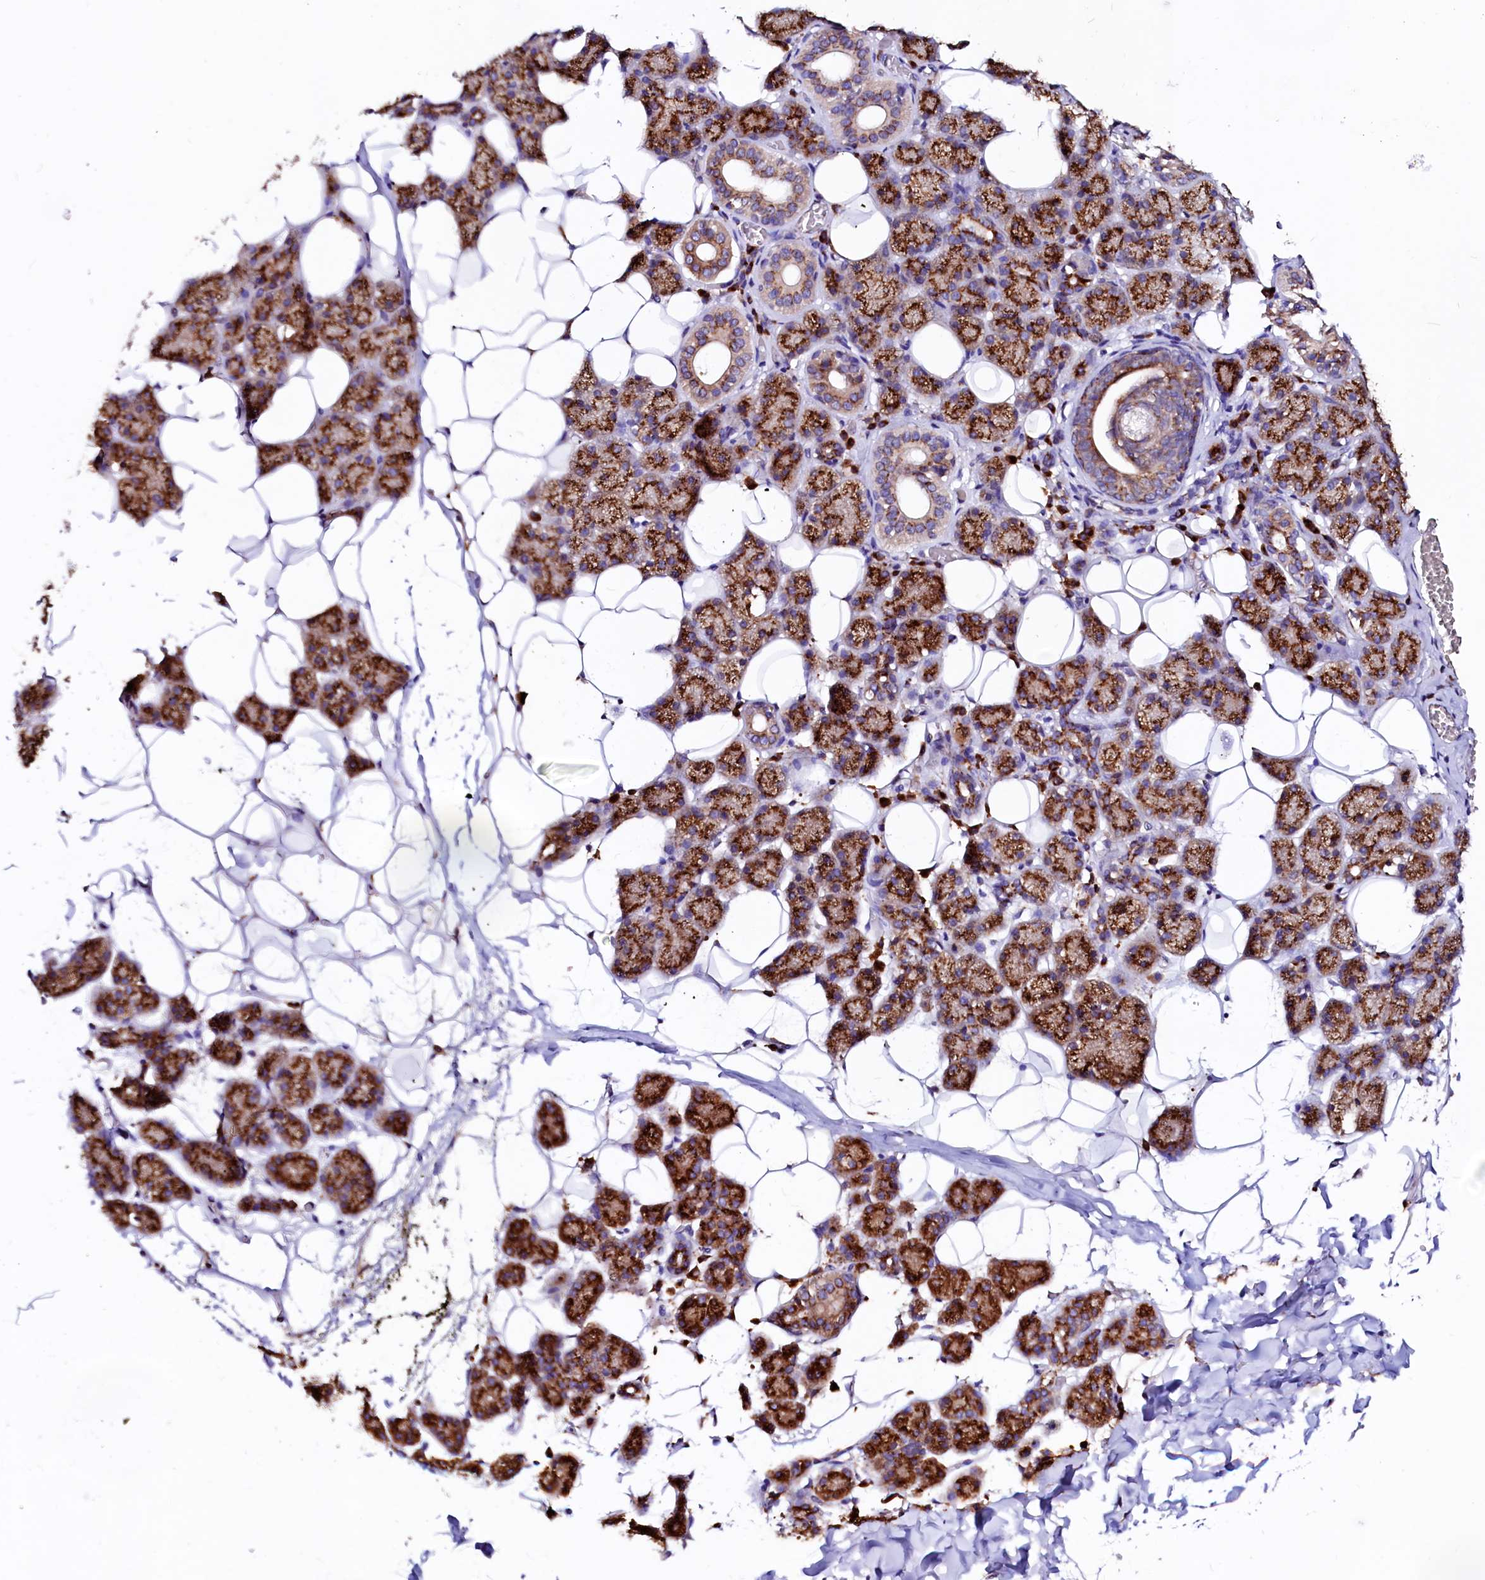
{"staining": {"intensity": "strong", "quantity": ">75%", "location": "cytoplasmic/membranous"}, "tissue": "salivary gland", "cell_type": "Glandular cells", "image_type": "normal", "snomed": [{"axis": "morphology", "description": "Normal tissue, NOS"}, {"axis": "topography", "description": "Salivary gland"}], "caption": "Immunohistochemistry (IHC) (DAB) staining of unremarkable human salivary gland shows strong cytoplasmic/membranous protein expression in about >75% of glandular cells. Nuclei are stained in blue.", "gene": "LMAN1", "patient": {"sex": "female", "age": 33}}